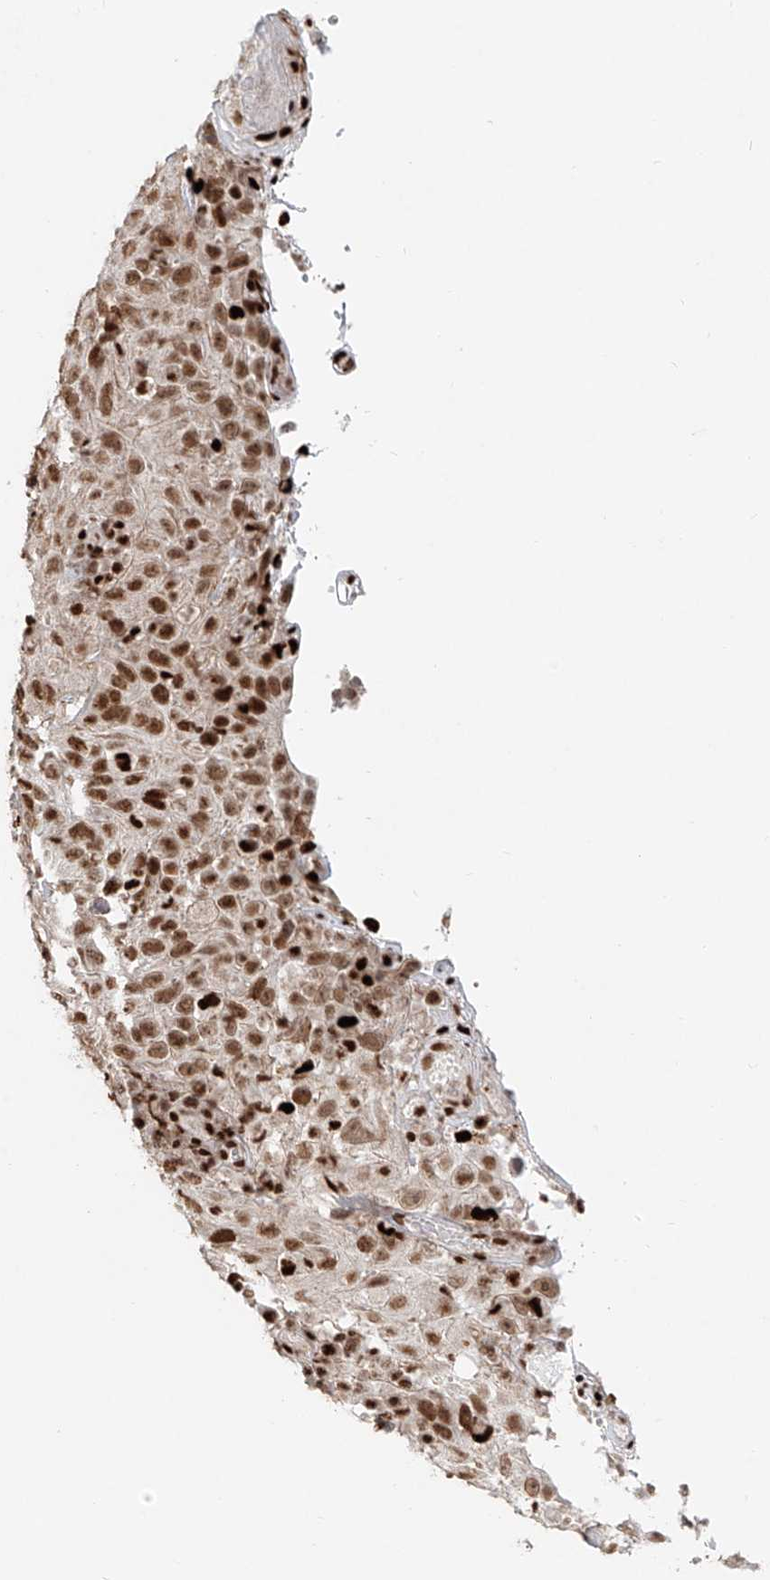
{"staining": {"intensity": "moderate", "quantity": ">75%", "location": "nuclear"}, "tissue": "cervical cancer", "cell_type": "Tumor cells", "image_type": "cancer", "snomed": [{"axis": "morphology", "description": "Squamous cell carcinoma, NOS"}, {"axis": "topography", "description": "Cervix"}], "caption": "Immunohistochemical staining of human squamous cell carcinoma (cervical) demonstrates medium levels of moderate nuclear protein staining in about >75% of tumor cells. Immunohistochemistry stains the protein in brown and the nuclei are stained blue.", "gene": "DZIP1L", "patient": {"sex": "female", "age": 46}}